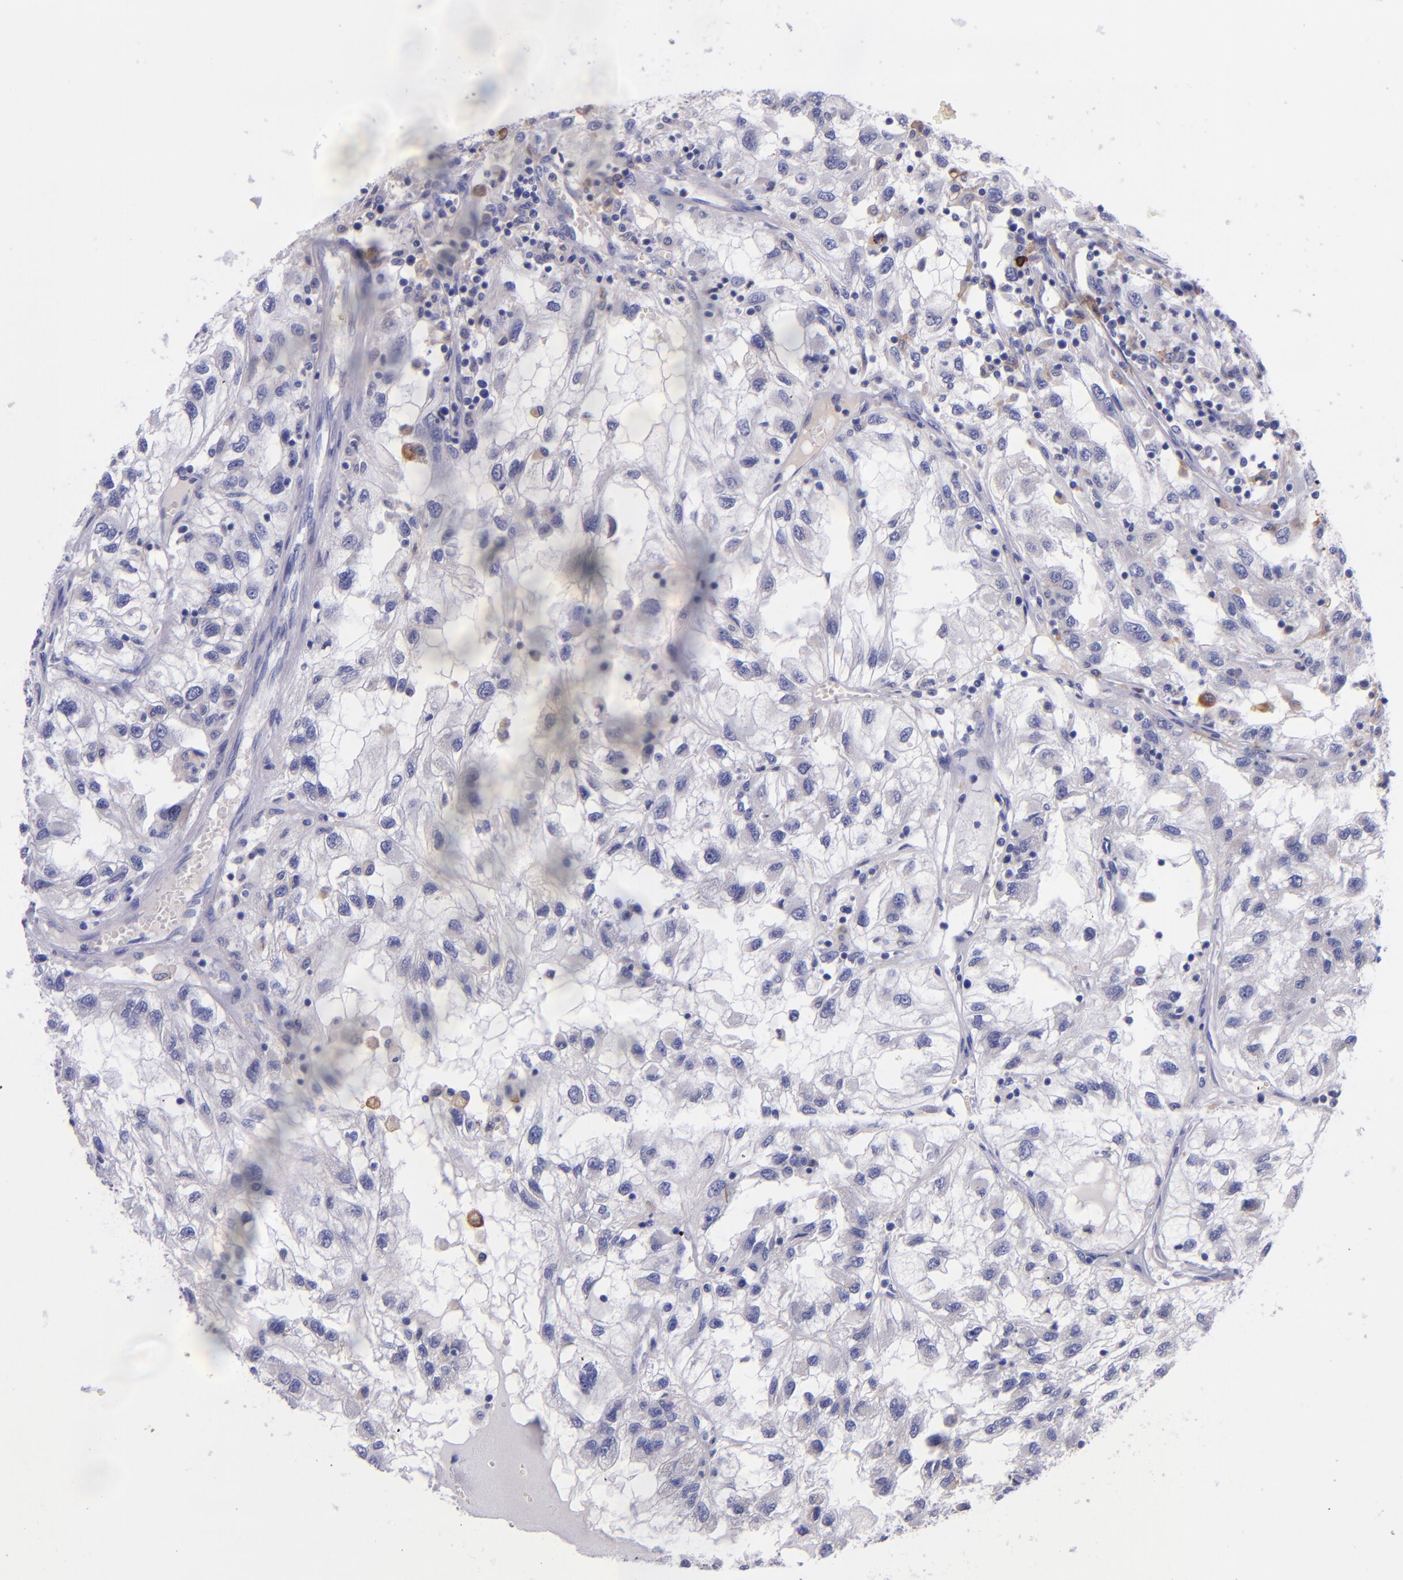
{"staining": {"intensity": "negative", "quantity": "none", "location": "none"}, "tissue": "renal cancer", "cell_type": "Tumor cells", "image_type": "cancer", "snomed": [{"axis": "morphology", "description": "Normal tissue, NOS"}, {"axis": "morphology", "description": "Adenocarcinoma, NOS"}, {"axis": "topography", "description": "Kidney"}], "caption": "Renal adenocarcinoma was stained to show a protein in brown. There is no significant positivity in tumor cells.", "gene": "IVL", "patient": {"sex": "male", "age": 71}}